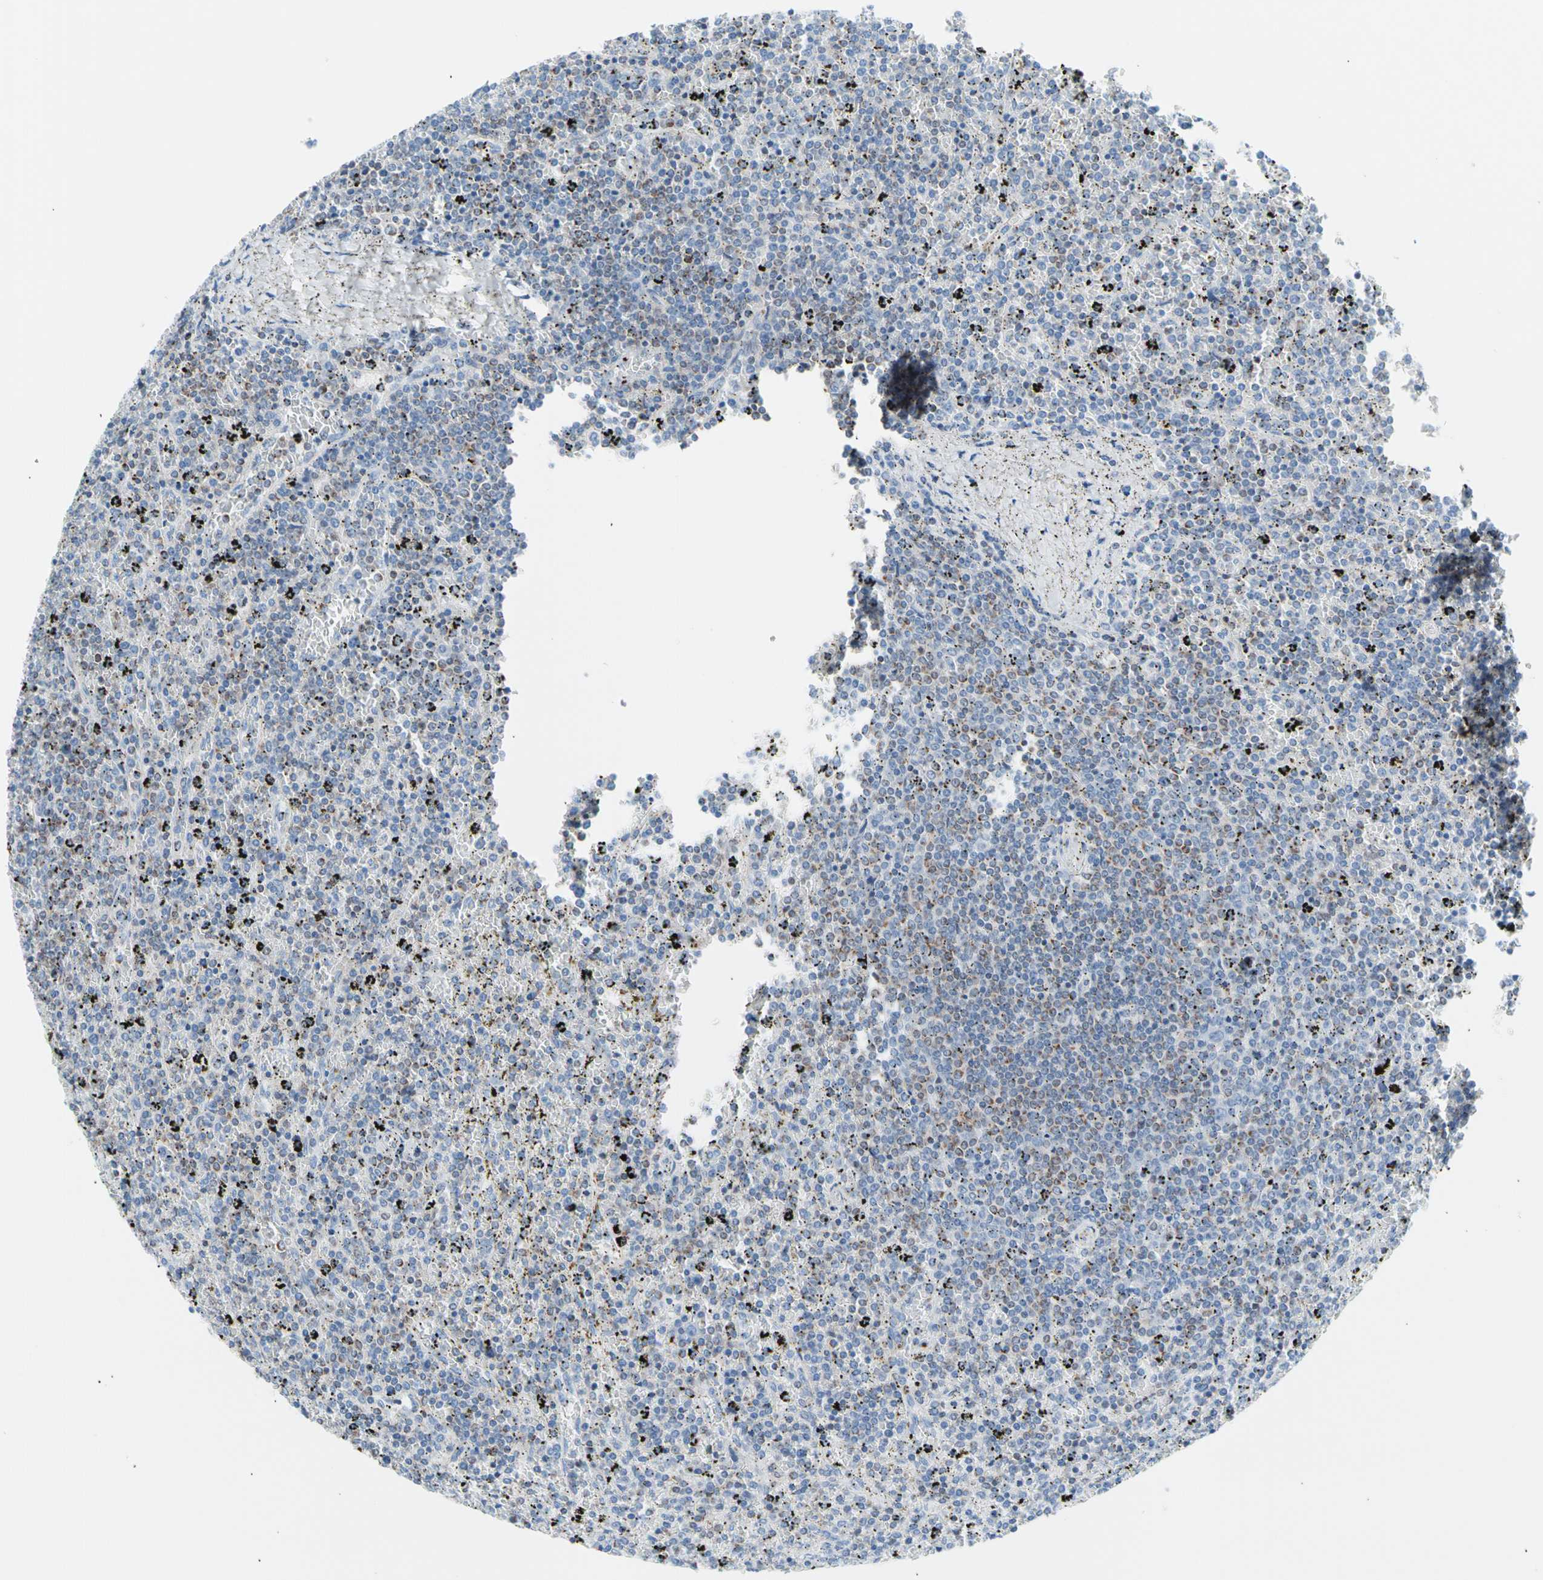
{"staining": {"intensity": "weak", "quantity": "<25%", "location": "cytoplasmic/membranous"}, "tissue": "lymphoma", "cell_type": "Tumor cells", "image_type": "cancer", "snomed": [{"axis": "morphology", "description": "Malignant lymphoma, non-Hodgkin's type, Low grade"}, {"axis": "topography", "description": "Spleen"}], "caption": "Low-grade malignant lymphoma, non-Hodgkin's type stained for a protein using IHC demonstrates no positivity tumor cells.", "gene": "HK1", "patient": {"sex": "female", "age": 77}}